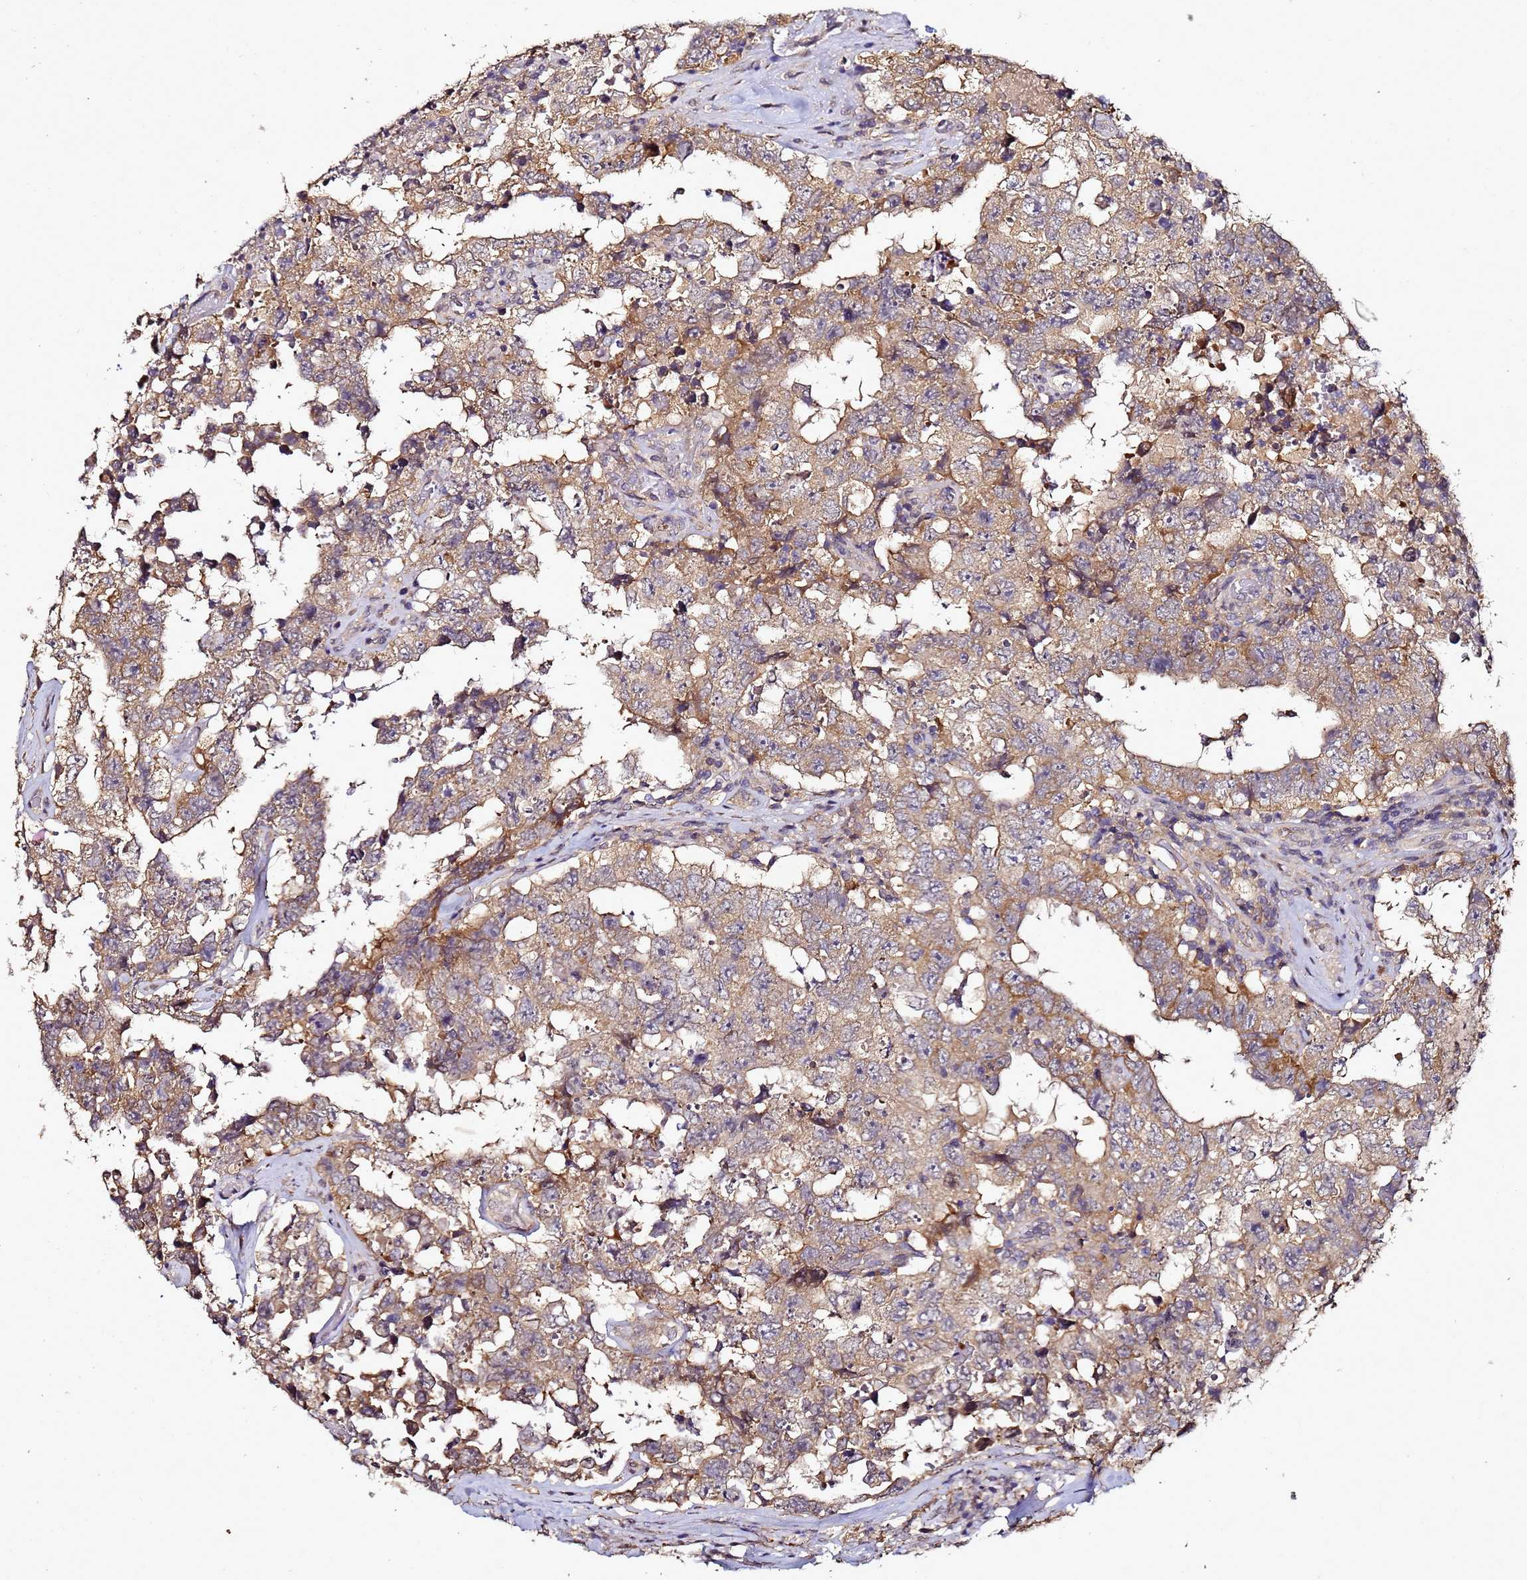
{"staining": {"intensity": "moderate", "quantity": ">75%", "location": "cytoplasmic/membranous"}, "tissue": "testis cancer", "cell_type": "Tumor cells", "image_type": "cancer", "snomed": [{"axis": "morphology", "description": "Normal tissue, NOS"}, {"axis": "morphology", "description": "Carcinoma, Embryonal, NOS"}, {"axis": "topography", "description": "Testis"}, {"axis": "topography", "description": "Epididymis"}], "caption": "Embryonal carcinoma (testis) tissue shows moderate cytoplasmic/membranous expression in about >75% of tumor cells, visualized by immunohistochemistry. (Brightfield microscopy of DAB IHC at high magnification).", "gene": "ANKRD17", "patient": {"sex": "male", "age": 25}}